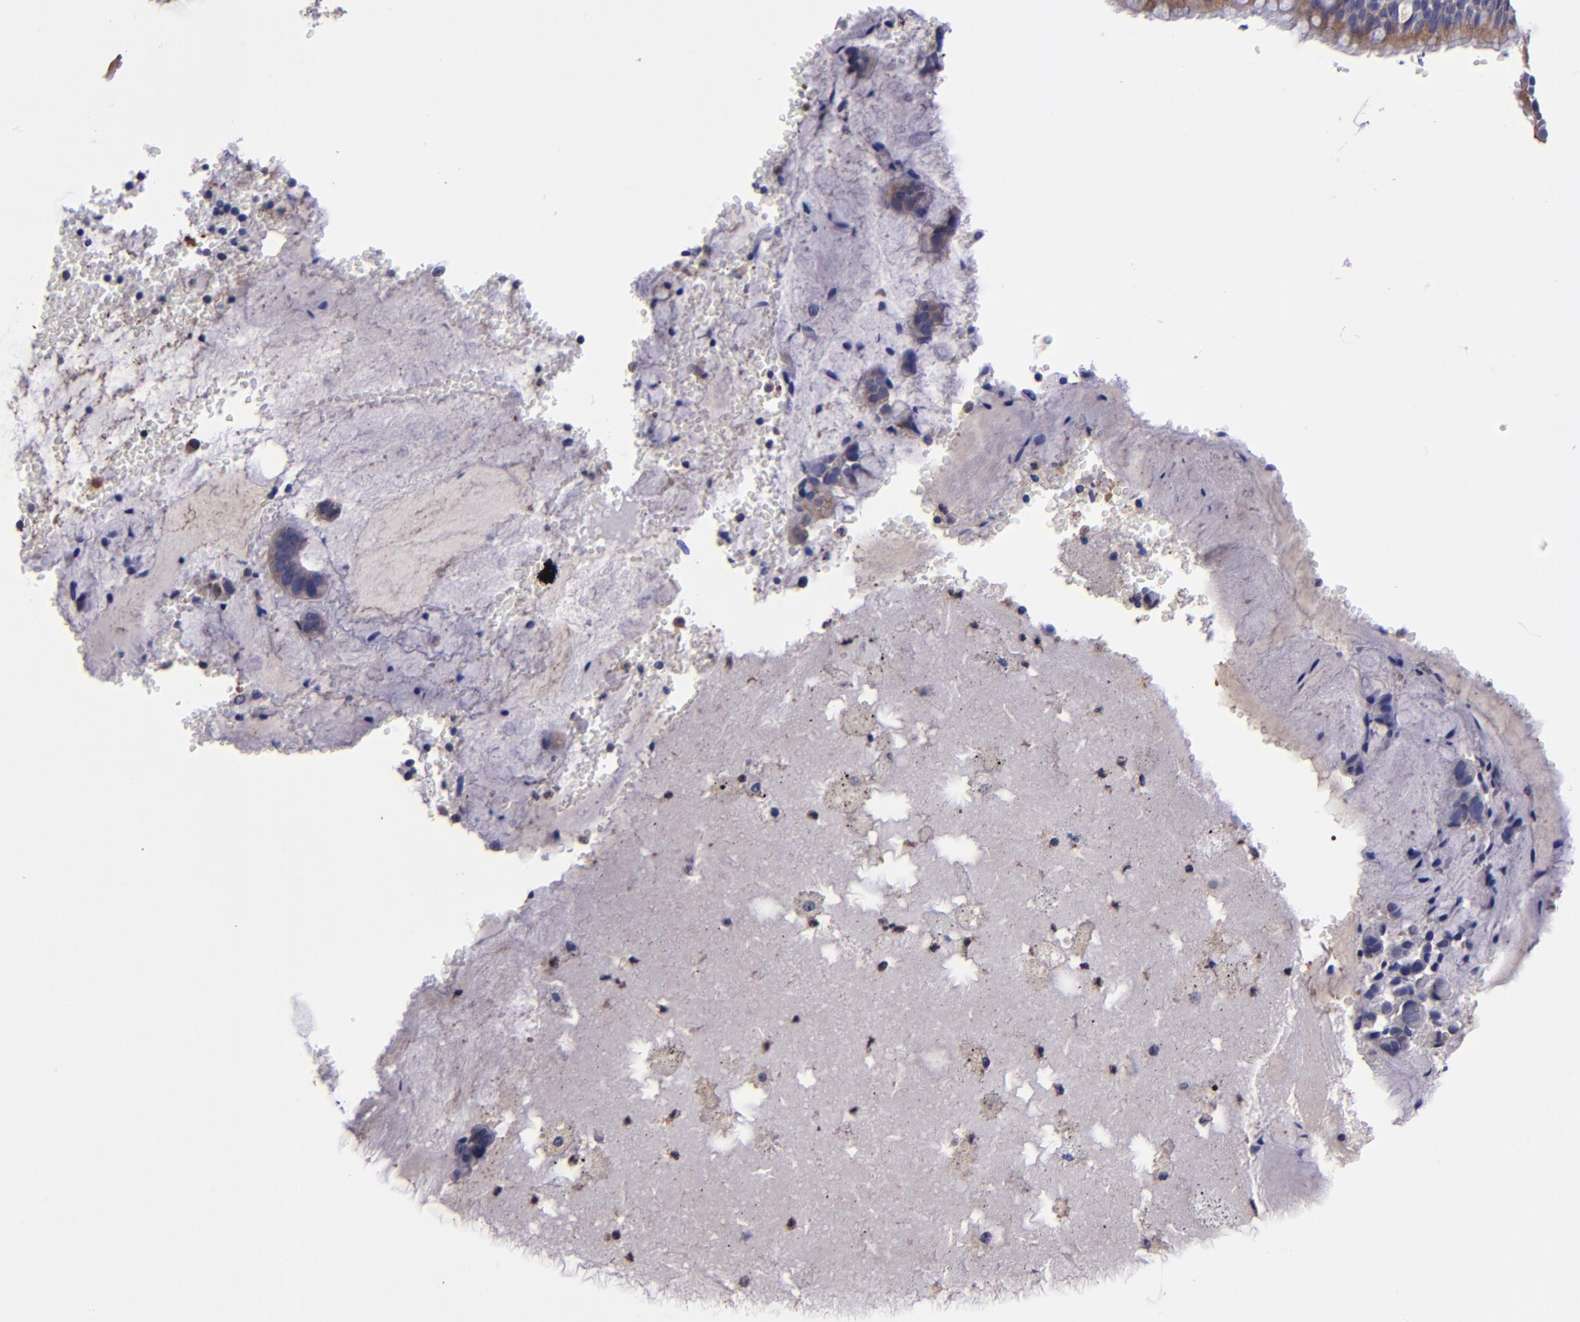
{"staining": {"intensity": "moderate", "quantity": "25%-75%", "location": "cytoplasmic/membranous"}, "tissue": "bronchus", "cell_type": "Respiratory epithelial cells", "image_type": "normal", "snomed": [{"axis": "morphology", "description": "Normal tissue, NOS"}, {"axis": "topography", "description": "Bronchus"}, {"axis": "topography", "description": "Lung"}], "caption": "DAB (3,3'-diaminobenzidine) immunohistochemical staining of unremarkable bronchus displays moderate cytoplasmic/membranous protein positivity in about 25%-75% of respiratory epithelial cells. (brown staining indicates protein expression, while blue staining denotes nuclei).", "gene": "CARS1", "patient": {"sex": "female", "age": 56}}